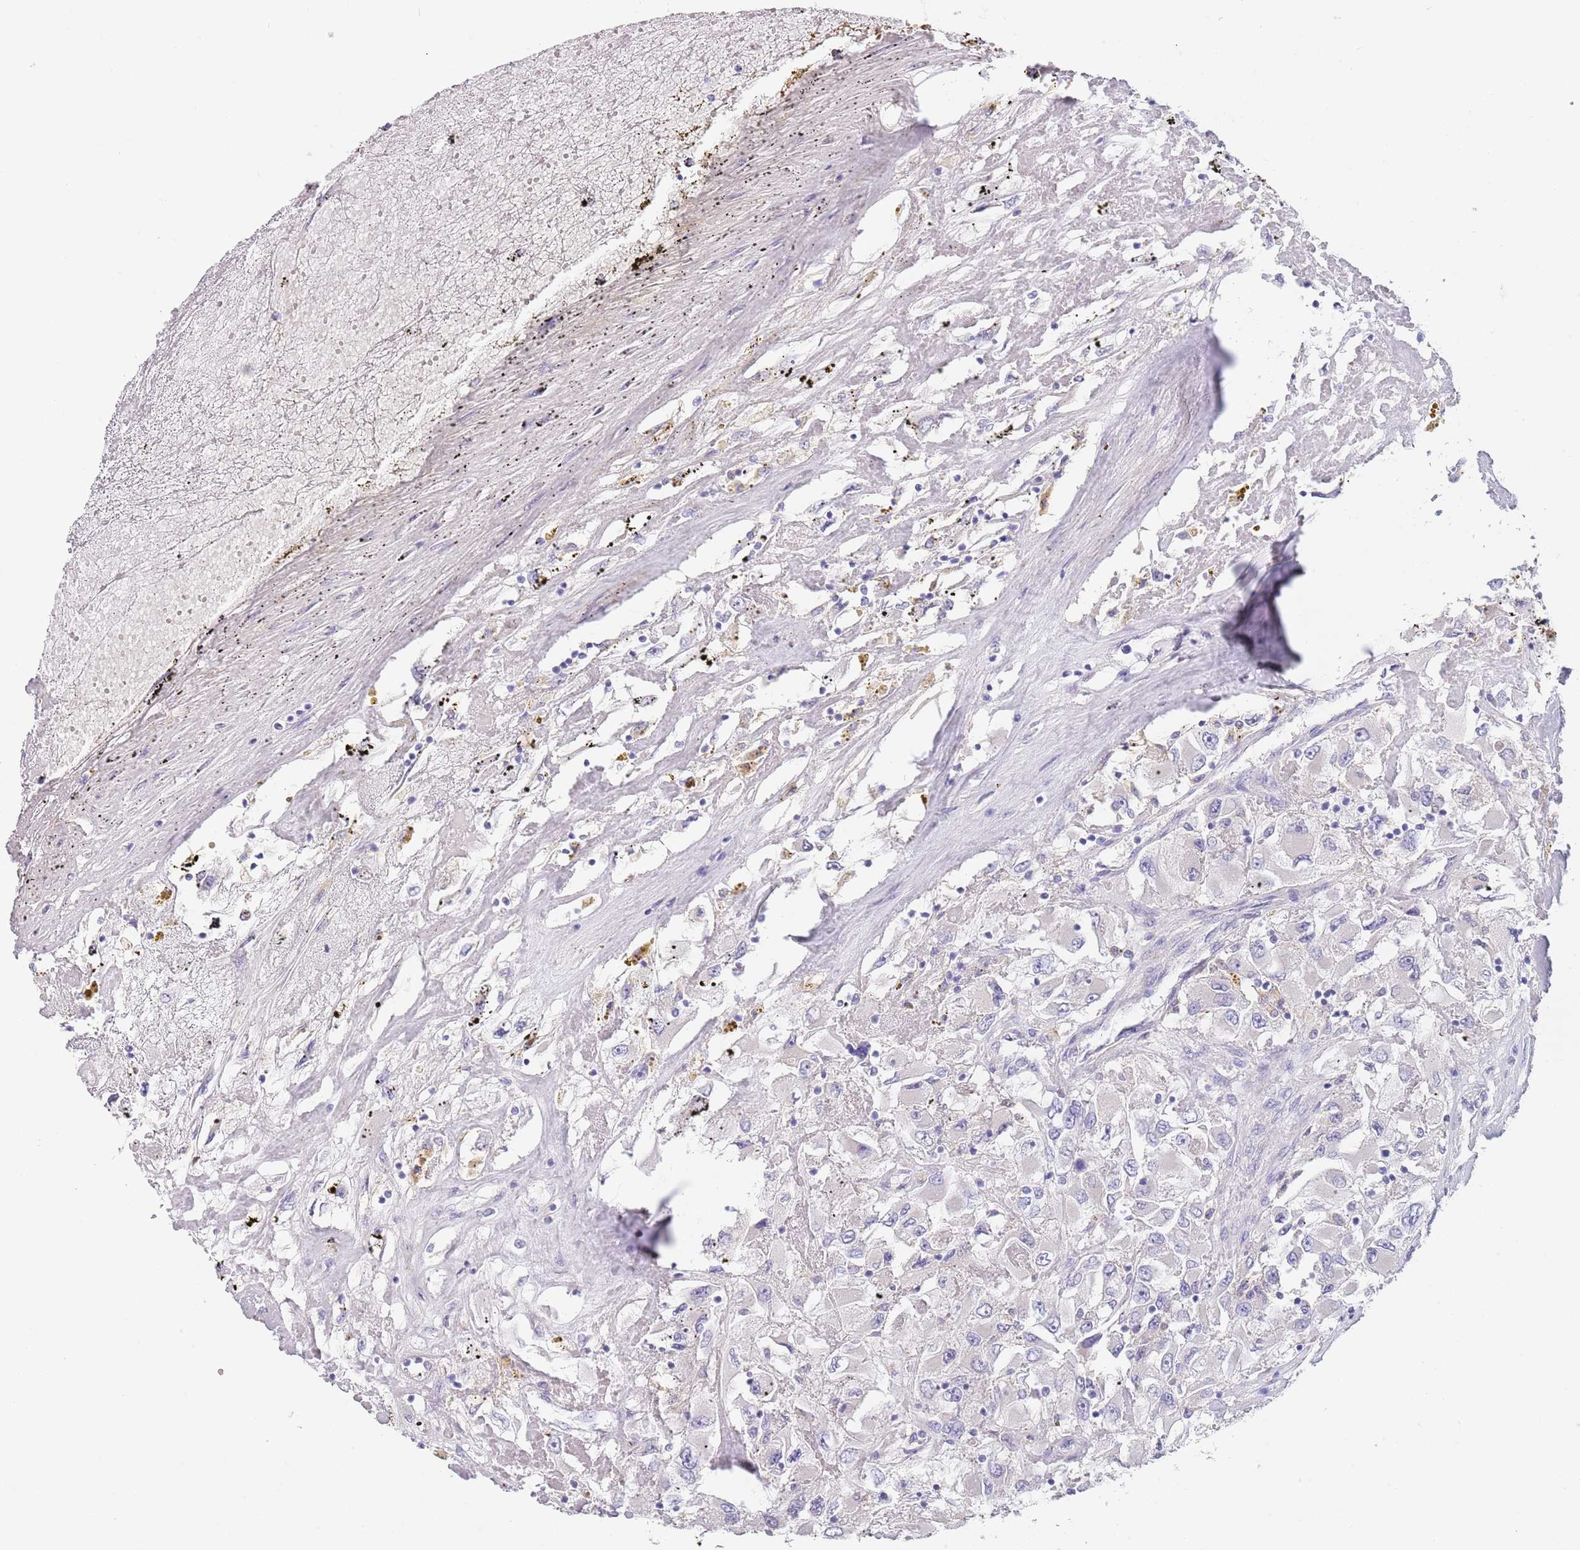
{"staining": {"intensity": "negative", "quantity": "none", "location": "none"}, "tissue": "renal cancer", "cell_type": "Tumor cells", "image_type": "cancer", "snomed": [{"axis": "morphology", "description": "Adenocarcinoma, NOS"}, {"axis": "topography", "description": "Kidney"}], "caption": "There is no significant positivity in tumor cells of renal cancer.", "gene": "MAN1C1", "patient": {"sex": "female", "age": 52}}